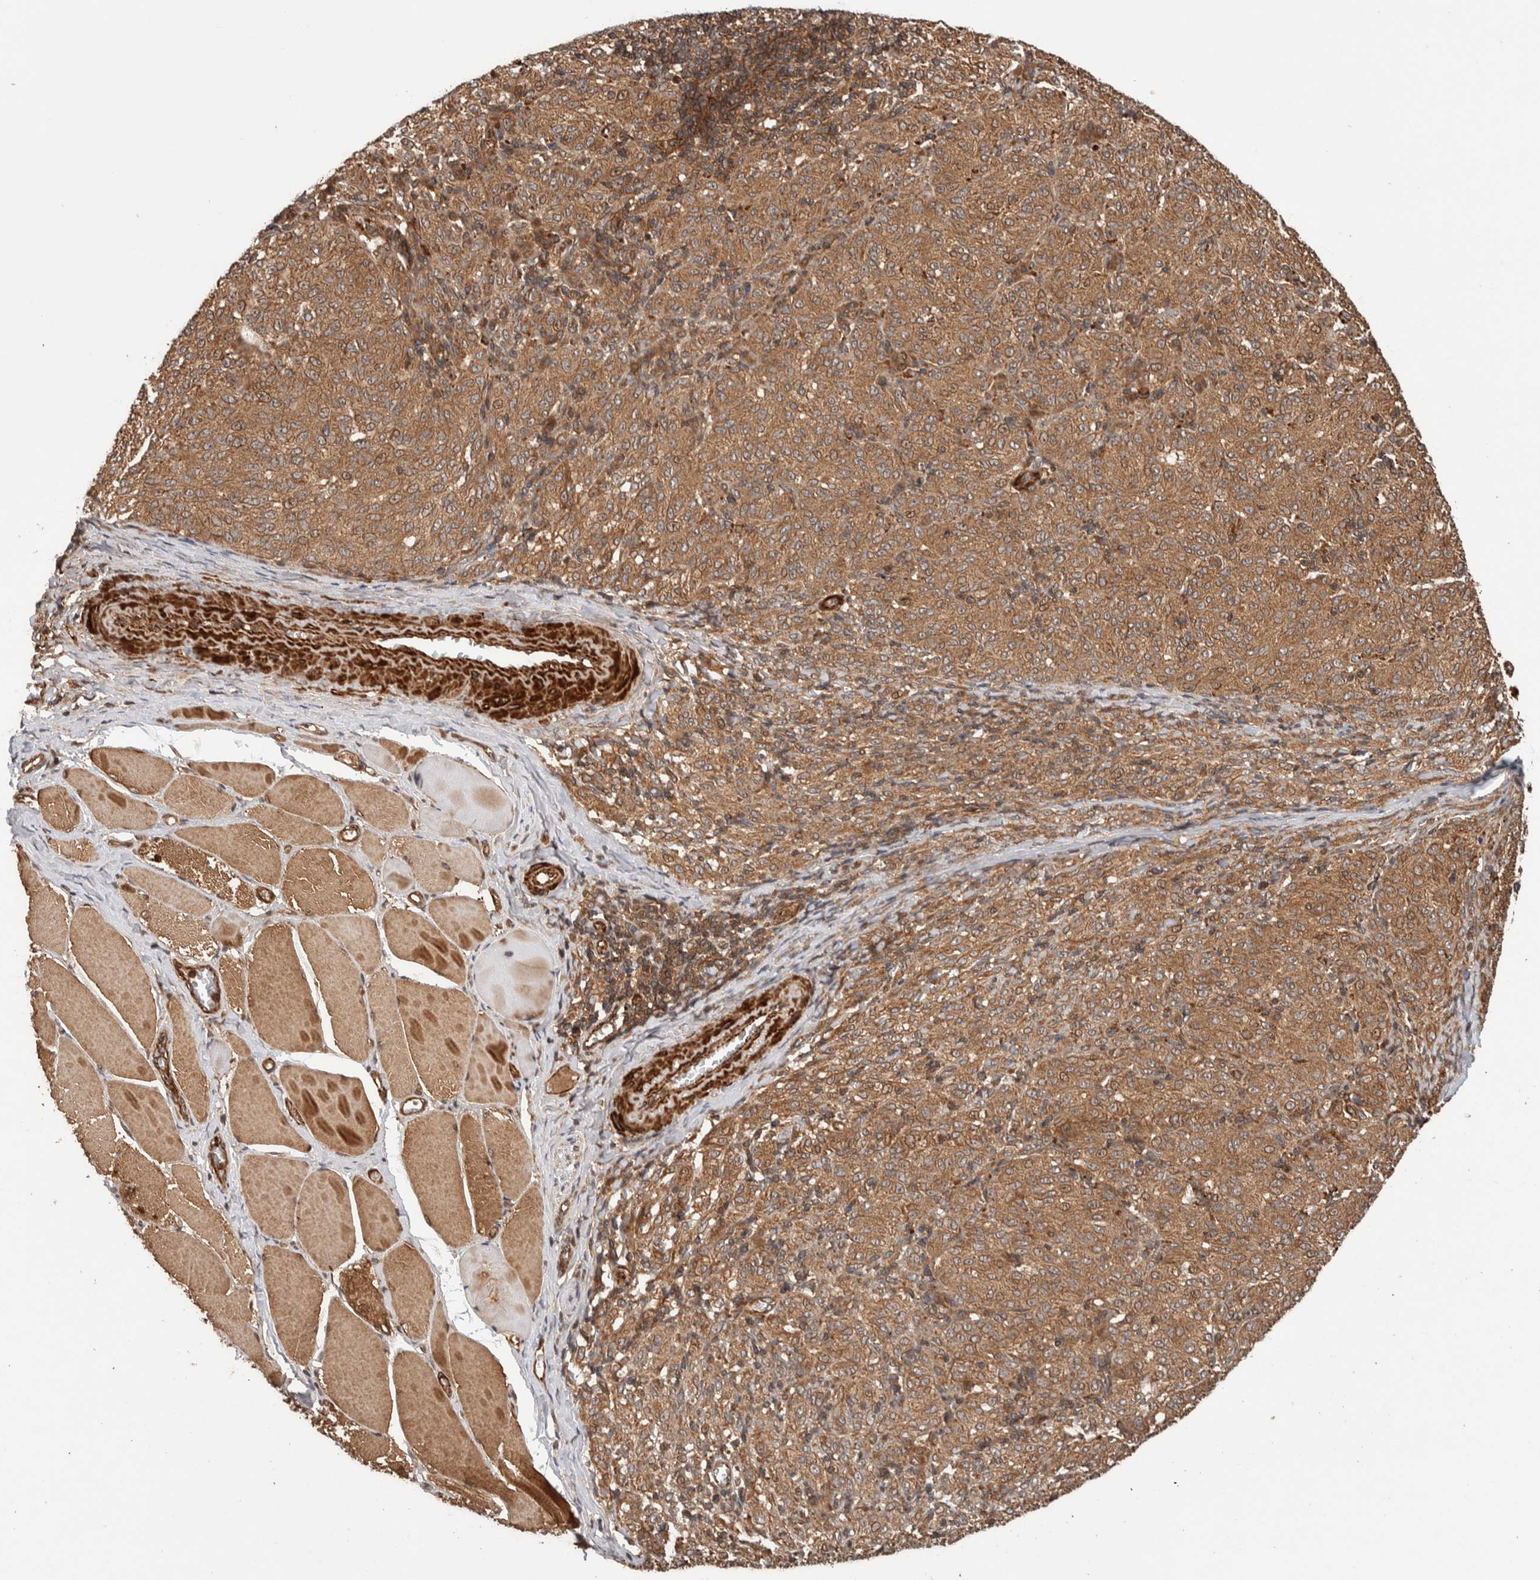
{"staining": {"intensity": "moderate", "quantity": ">75%", "location": "cytoplasmic/membranous"}, "tissue": "melanoma", "cell_type": "Tumor cells", "image_type": "cancer", "snomed": [{"axis": "morphology", "description": "Malignant melanoma, NOS"}, {"axis": "topography", "description": "Skin"}], "caption": "IHC image of neoplastic tissue: malignant melanoma stained using IHC demonstrates medium levels of moderate protein expression localized specifically in the cytoplasmic/membranous of tumor cells, appearing as a cytoplasmic/membranous brown color.", "gene": "SYNRG", "patient": {"sex": "female", "age": 72}}